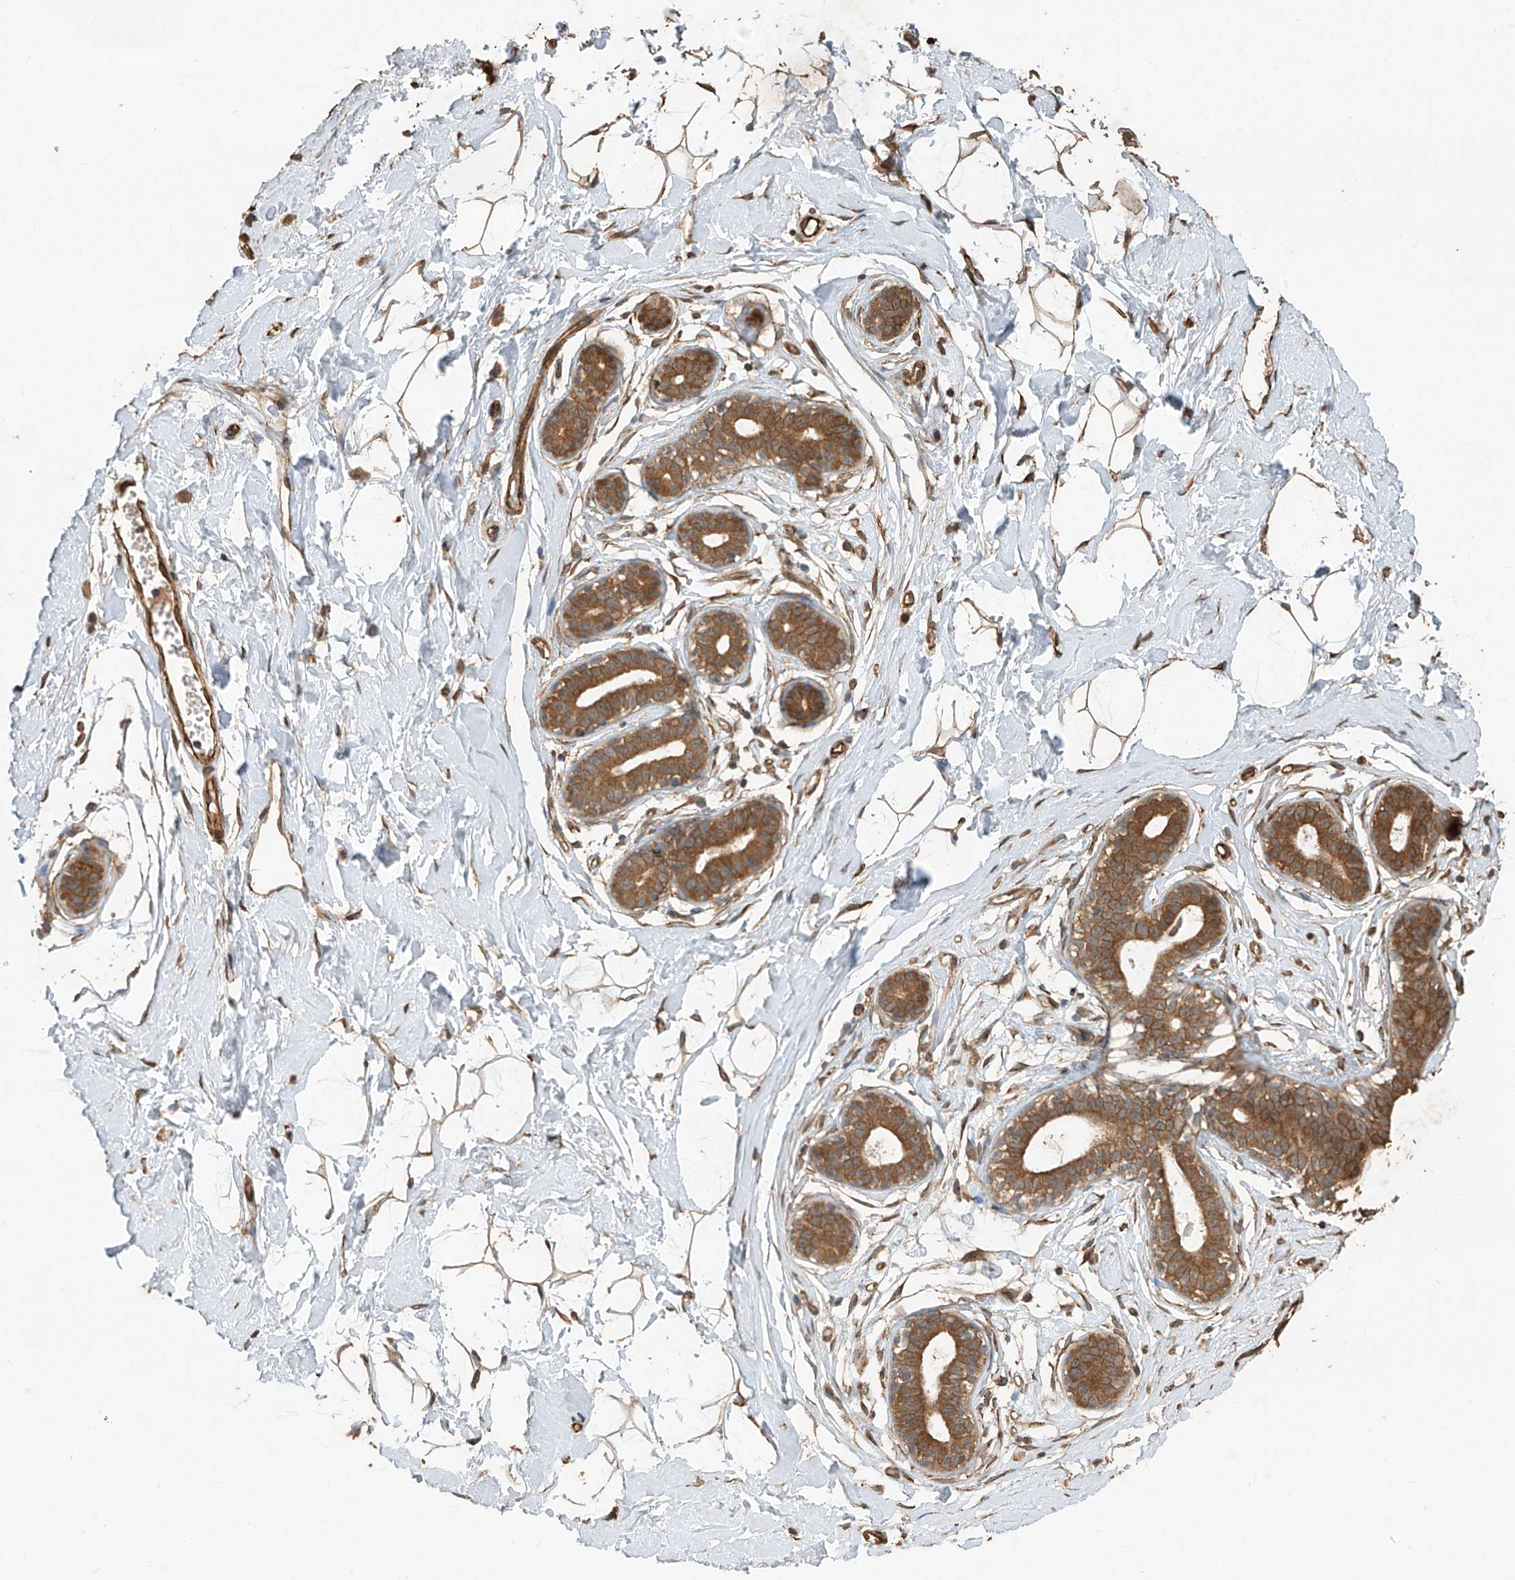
{"staining": {"intensity": "moderate", "quantity": ">75%", "location": "cytoplasmic/membranous"}, "tissue": "breast", "cell_type": "Adipocytes", "image_type": "normal", "snomed": [{"axis": "morphology", "description": "Normal tissue, NOS"}, {"axis": "morphology", "description": "Adenoma, NOS"}, {"axis": "topography", "description": "Breast"}], "caption": "IHC image of normal human breast stained for a protein (brown), which demonstrates medium levels of moderate cytoplasmic/membranous expression in about >75% of adipocytes.", "gene": "AGBL5", "patient": {"sex": "female", "age": 23}}